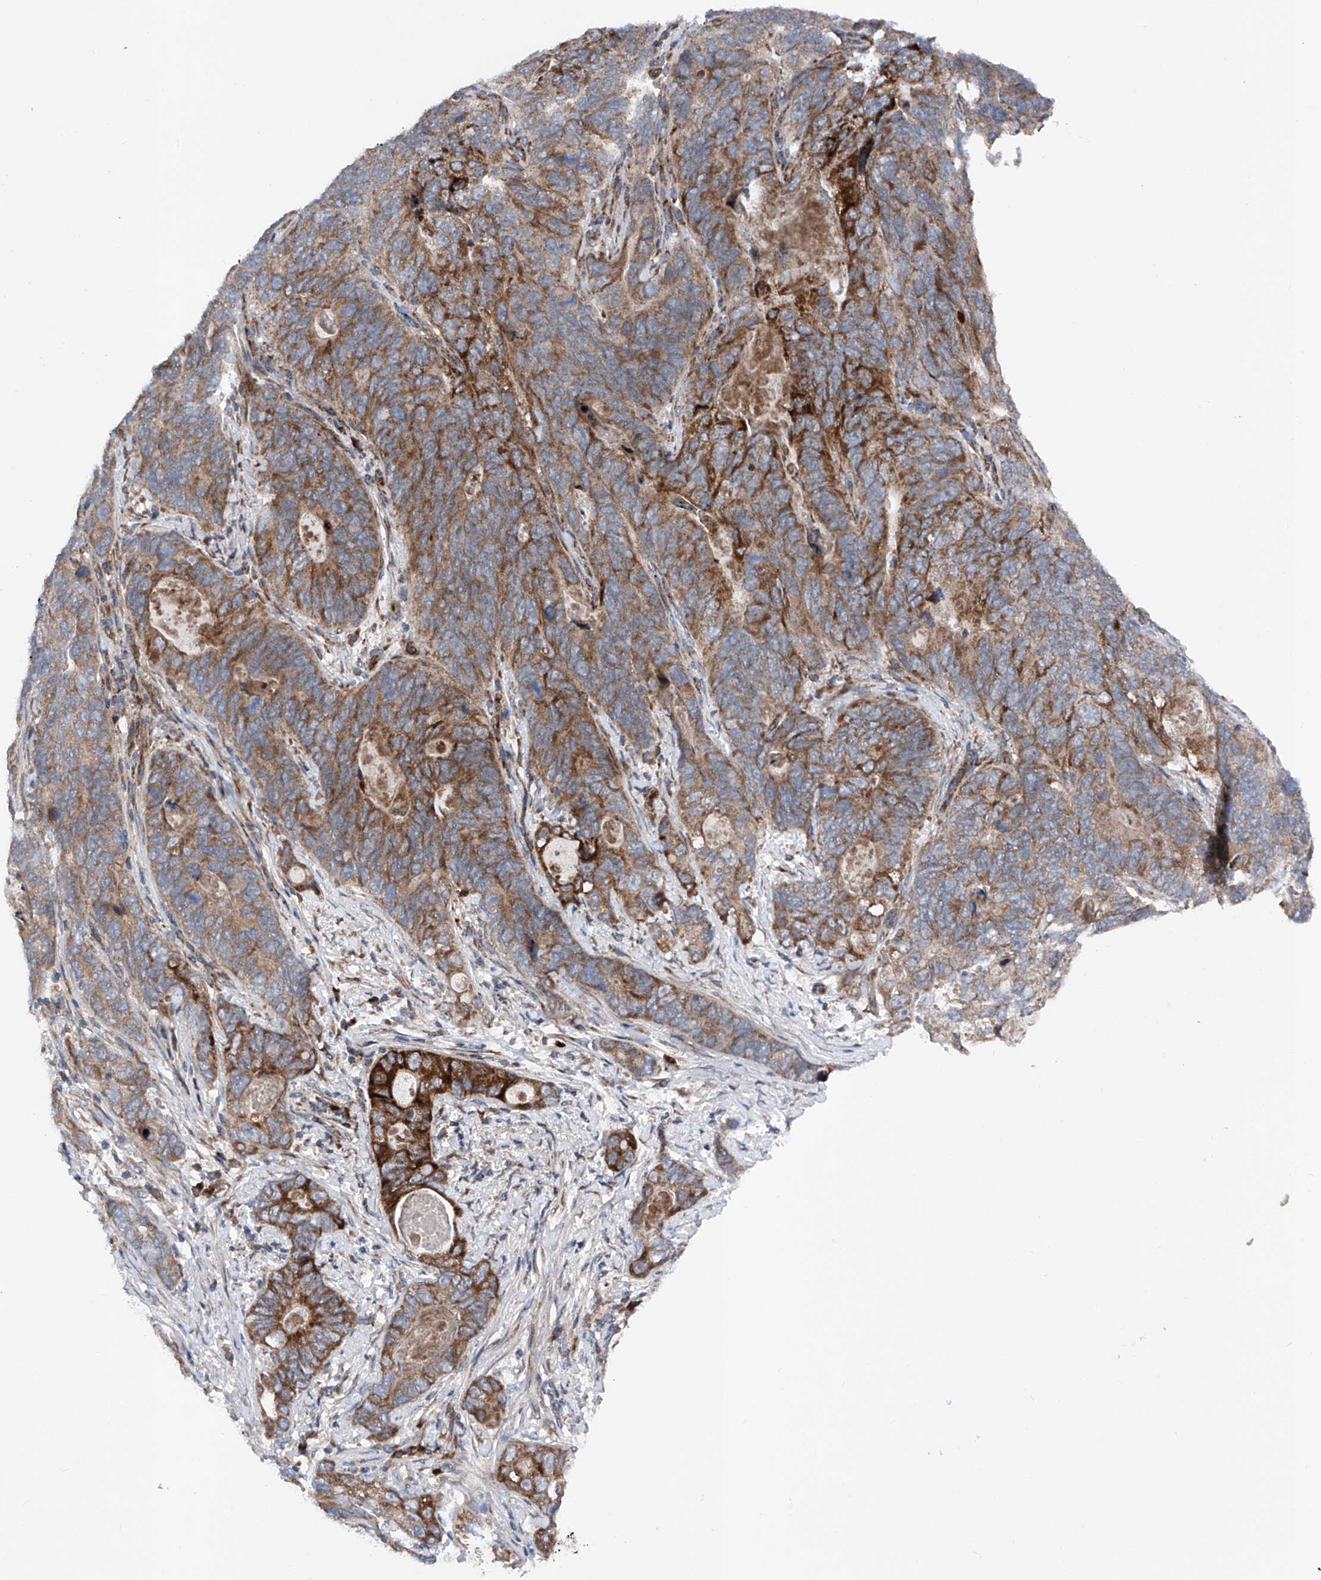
{"staining": {"intensity": "strong", "quantity": ">75%", "location": "cytoplasmic/membranous"}, "tissue": "stomach cancer", "cell_type": "Tumor cells", "image_type": "cancer", "snomed": [{"axis": "morphology", "description": "Normal tissue, NOS"}, {"axis": "morphology", "description": "Adenocarcinoma, NOS"}, {"axis": "topography", "description": "Stomach"}], "caption": "An image showing strong cytoplasmic/membranous positivity in approximately >75% of tumor cells in stomach cancer, as visualized by brown immunohistochemical staining.", "gene": "DAD1", "patient": {"sex": "female", "age": 89}}